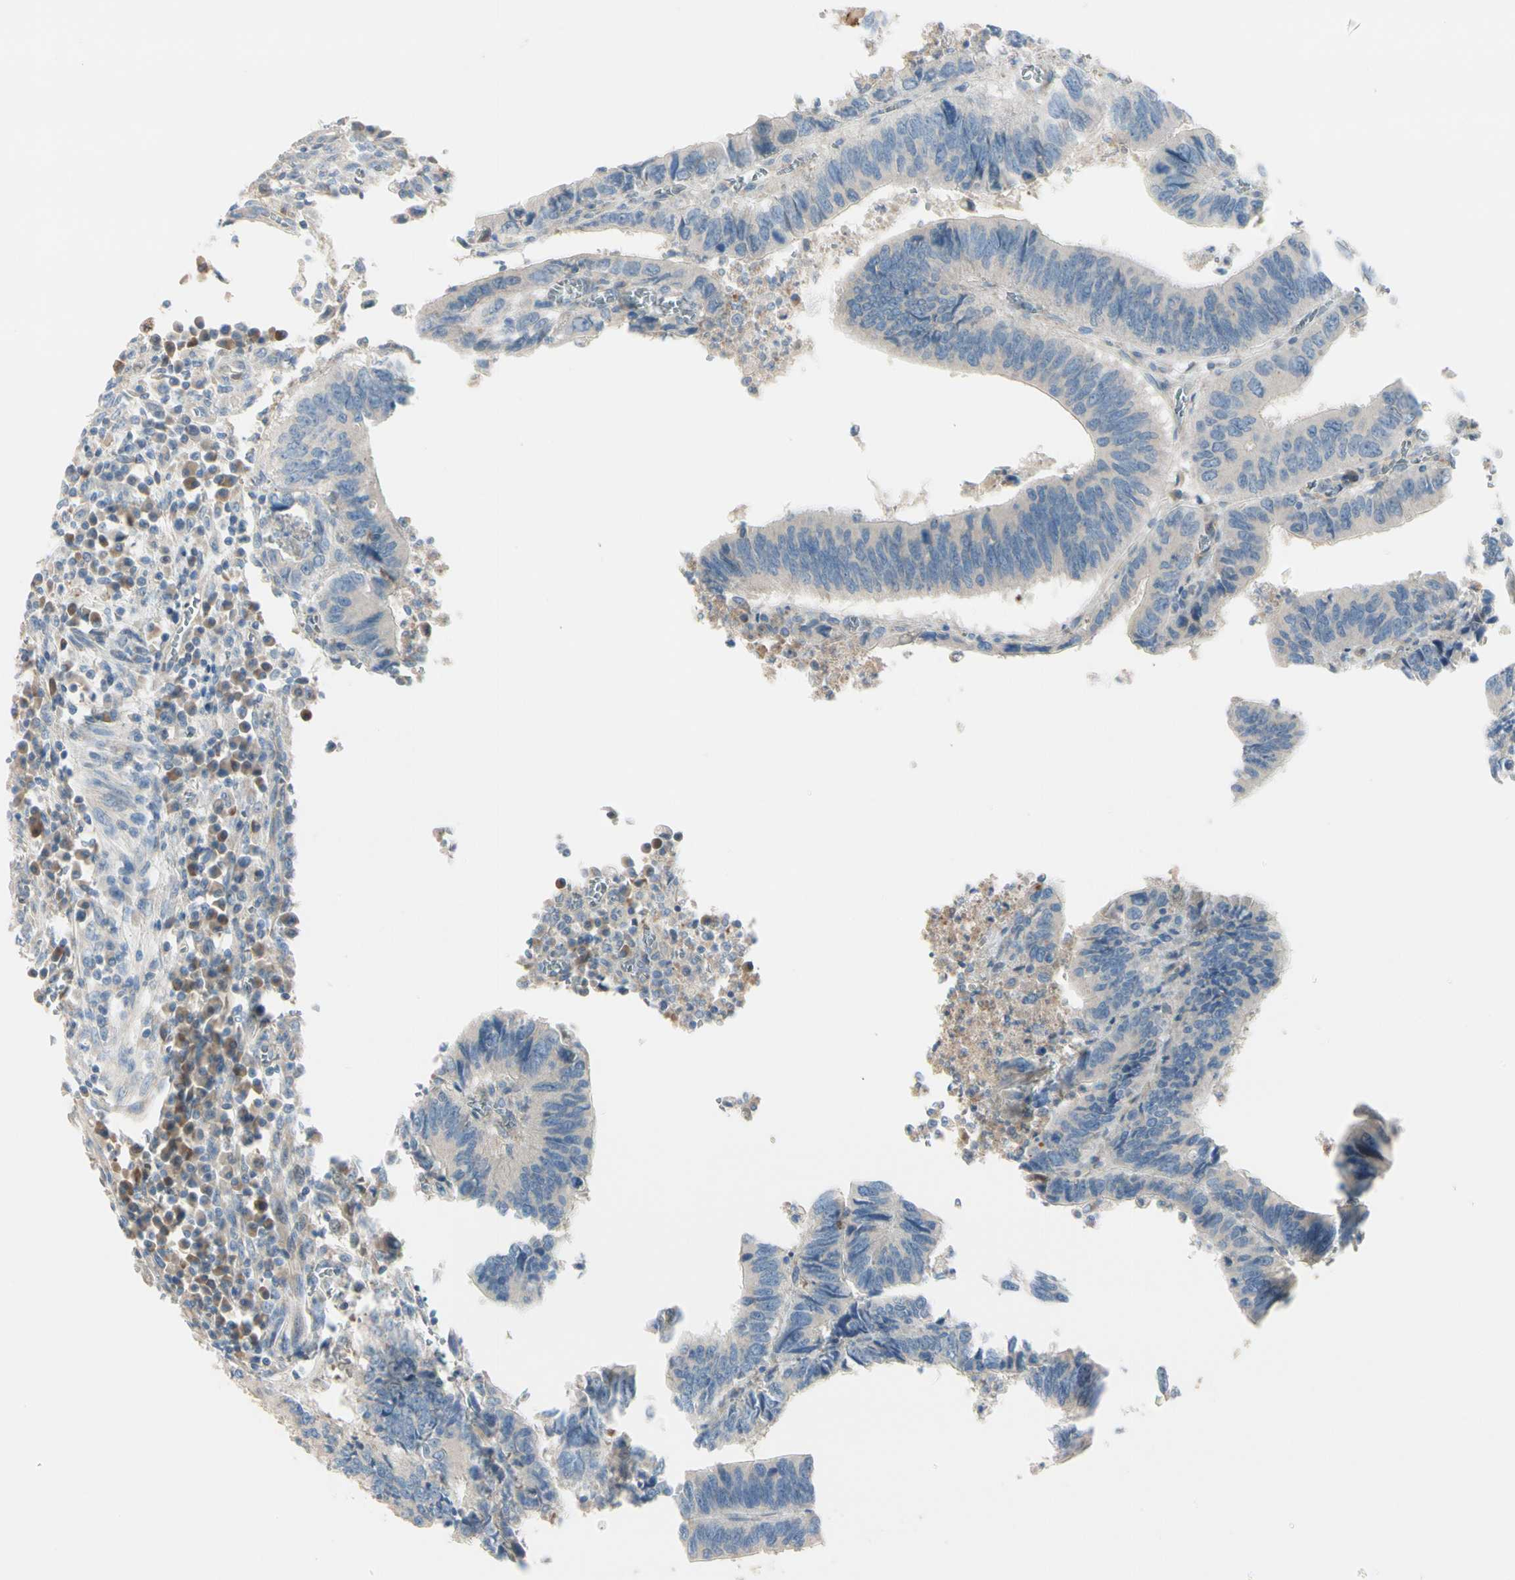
{"staining": {"intensity": "negative", "quantity": "none", "location": "none"}, "tissue": "colorectal cancer", "cell_type": "Tumor cells", "image_type": "cancer", "snomed": [{"axis": "morphology", "description": "Adenocarcinoma, NOS"}, {"axis": "topography", "description": "Colon"}], "caption": "Micrograph shows no protein staining in tumor cells of colorectal adenocarcinoma tissue.", "gene": "EPHA3", "patient": {"sex": "male", "age": 72}}